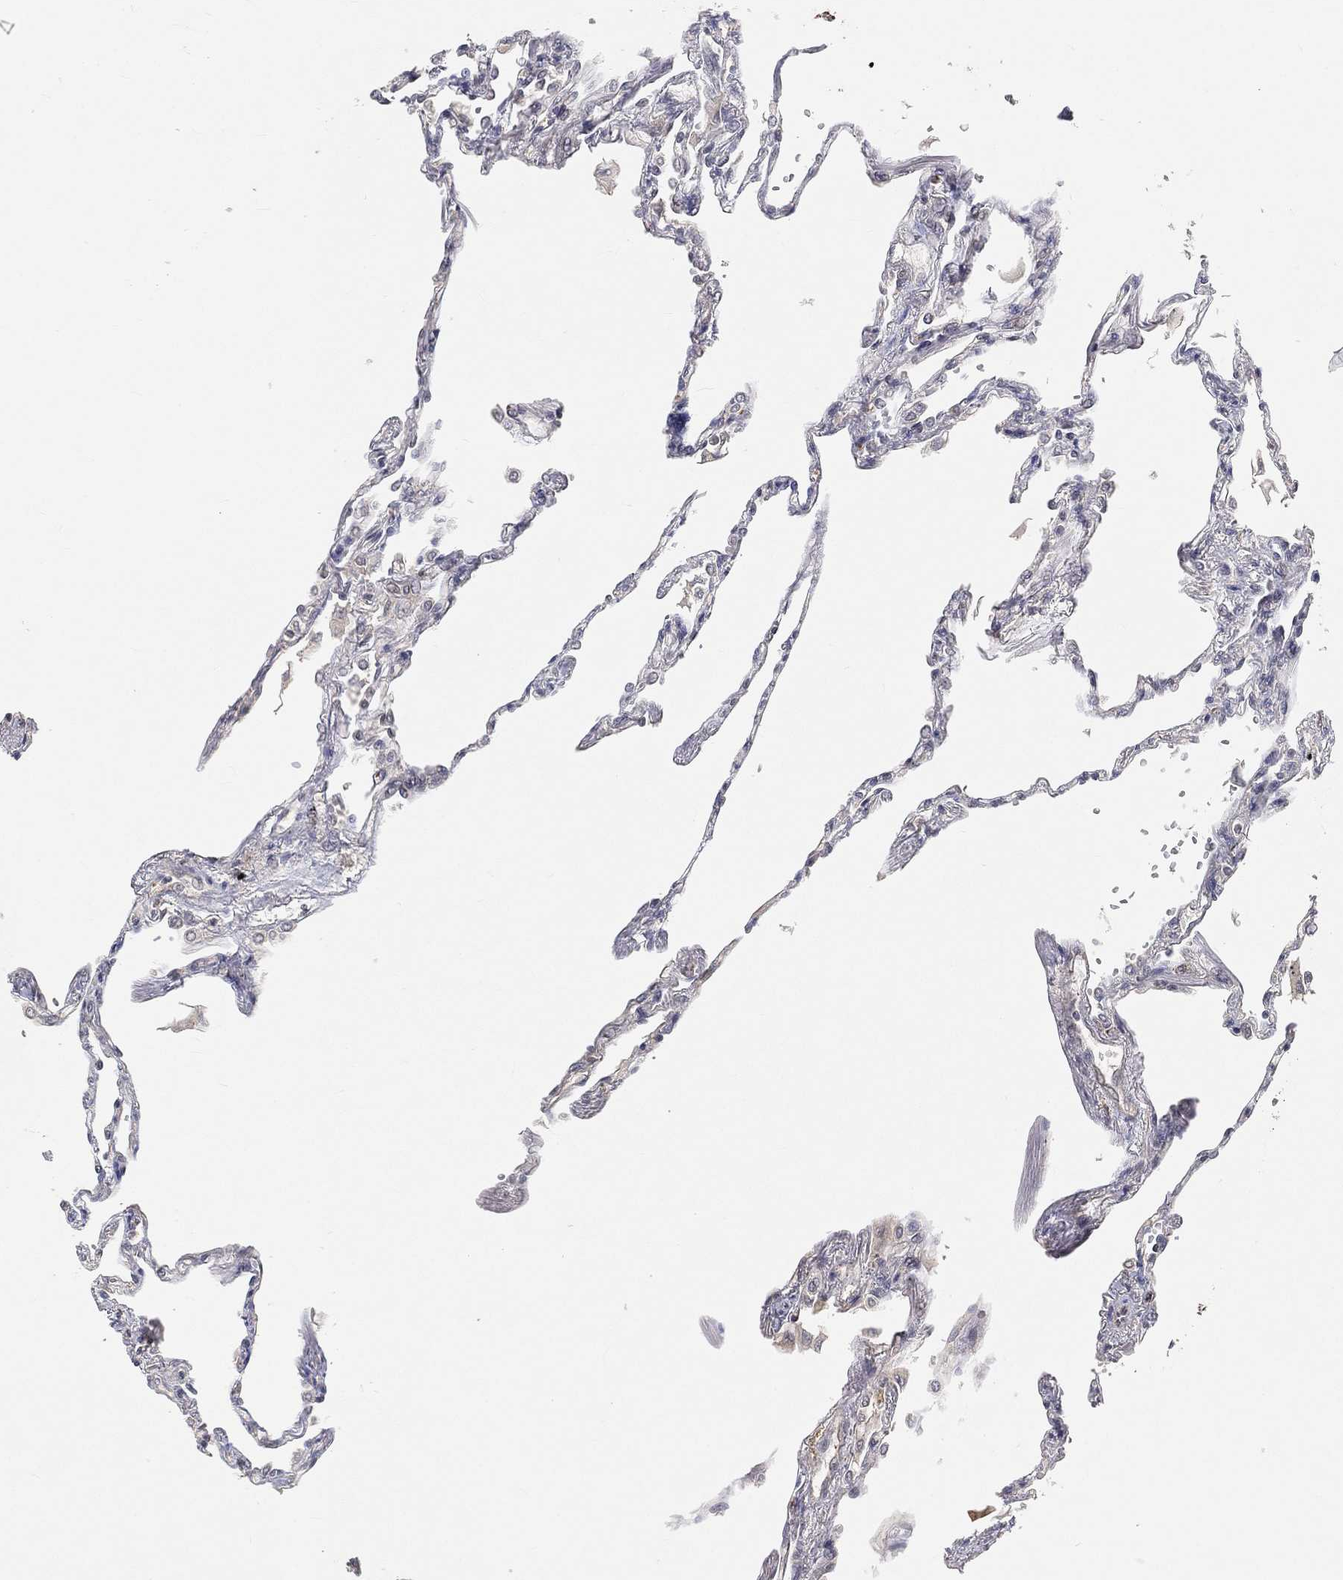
{"staining": {"intensity": "negative", "quantity": "none", "location": "none"}, "tissue": "lung", "cell_type": "Alveolar cells", "image_type": "normal", "snomed": [{"axis": "morphology", "description": "Normal tissue, NOS"}, {"axis": "topography", "description": "Lung"}], "caption": "Alveolar cells are negative for brown protein staining in unremarkable lung. Brightfield microscopy of IHC stained with DAB (3,3'-diaminobenzidine) (brown) and hematoxylin (blue), captured at high magnification.", "gene": "MAPK1", "patient": {"sex": "male", "age": 78}}